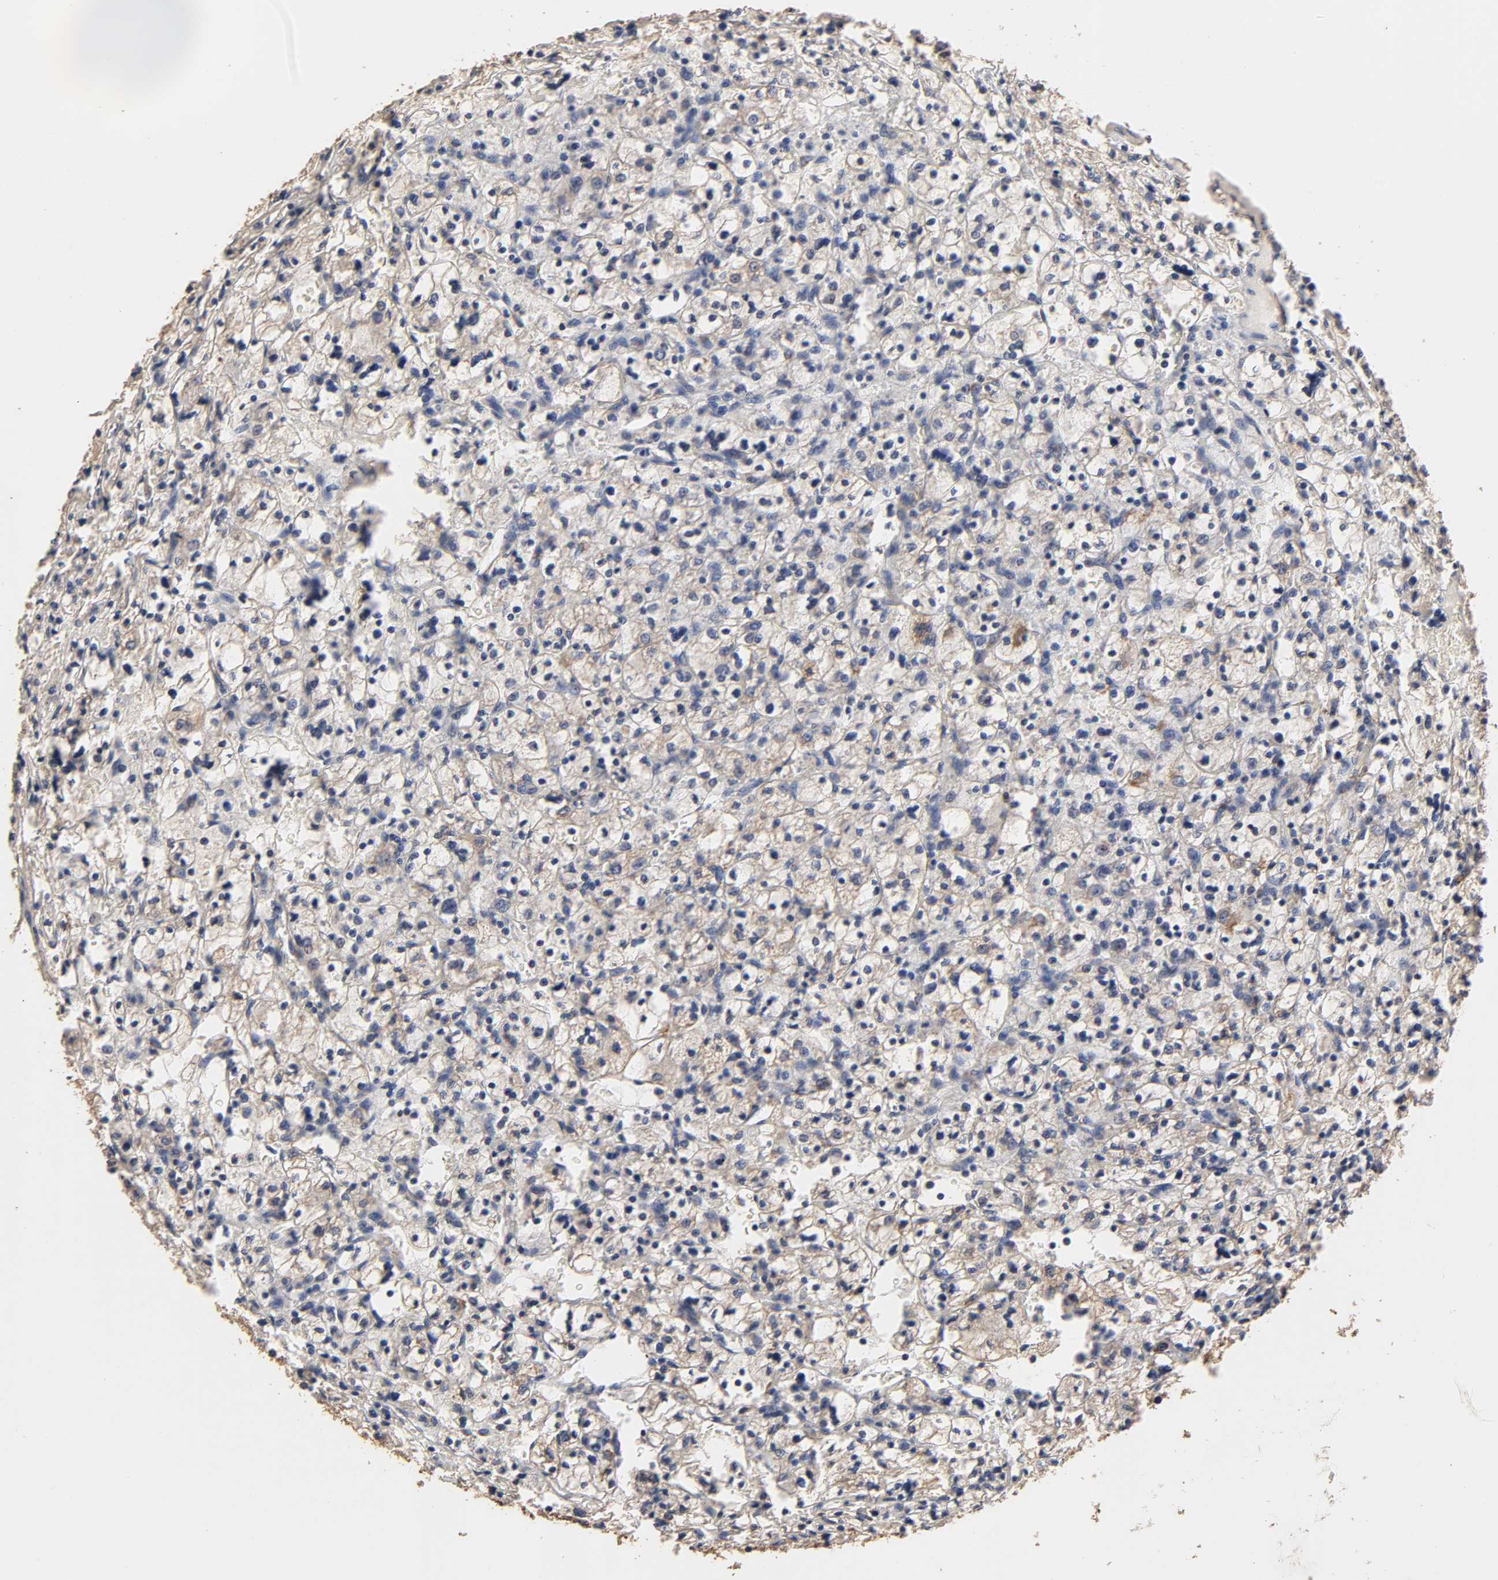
{"staining": {"intensity": "moderate", "quantity": "25%-75%", "location": "cytoplasmic/membranous"}, "tissue": "renal cancer", "cell_type": "Tumor cells", "image_type": "cancer", "snomed": [{"axis": "morphology", "description": "Adenocarcinoma, NOS"}, {"axis": "topography", "description": "Kidney"}], "caption": "Protein staining of renal cancer tissue demonstrates moderate cytoplasmic/membranous expression in approximately 25%-75% of tumor cells.", "gene": "CYCS", "patient": {"sex": "female", "age": 83}}